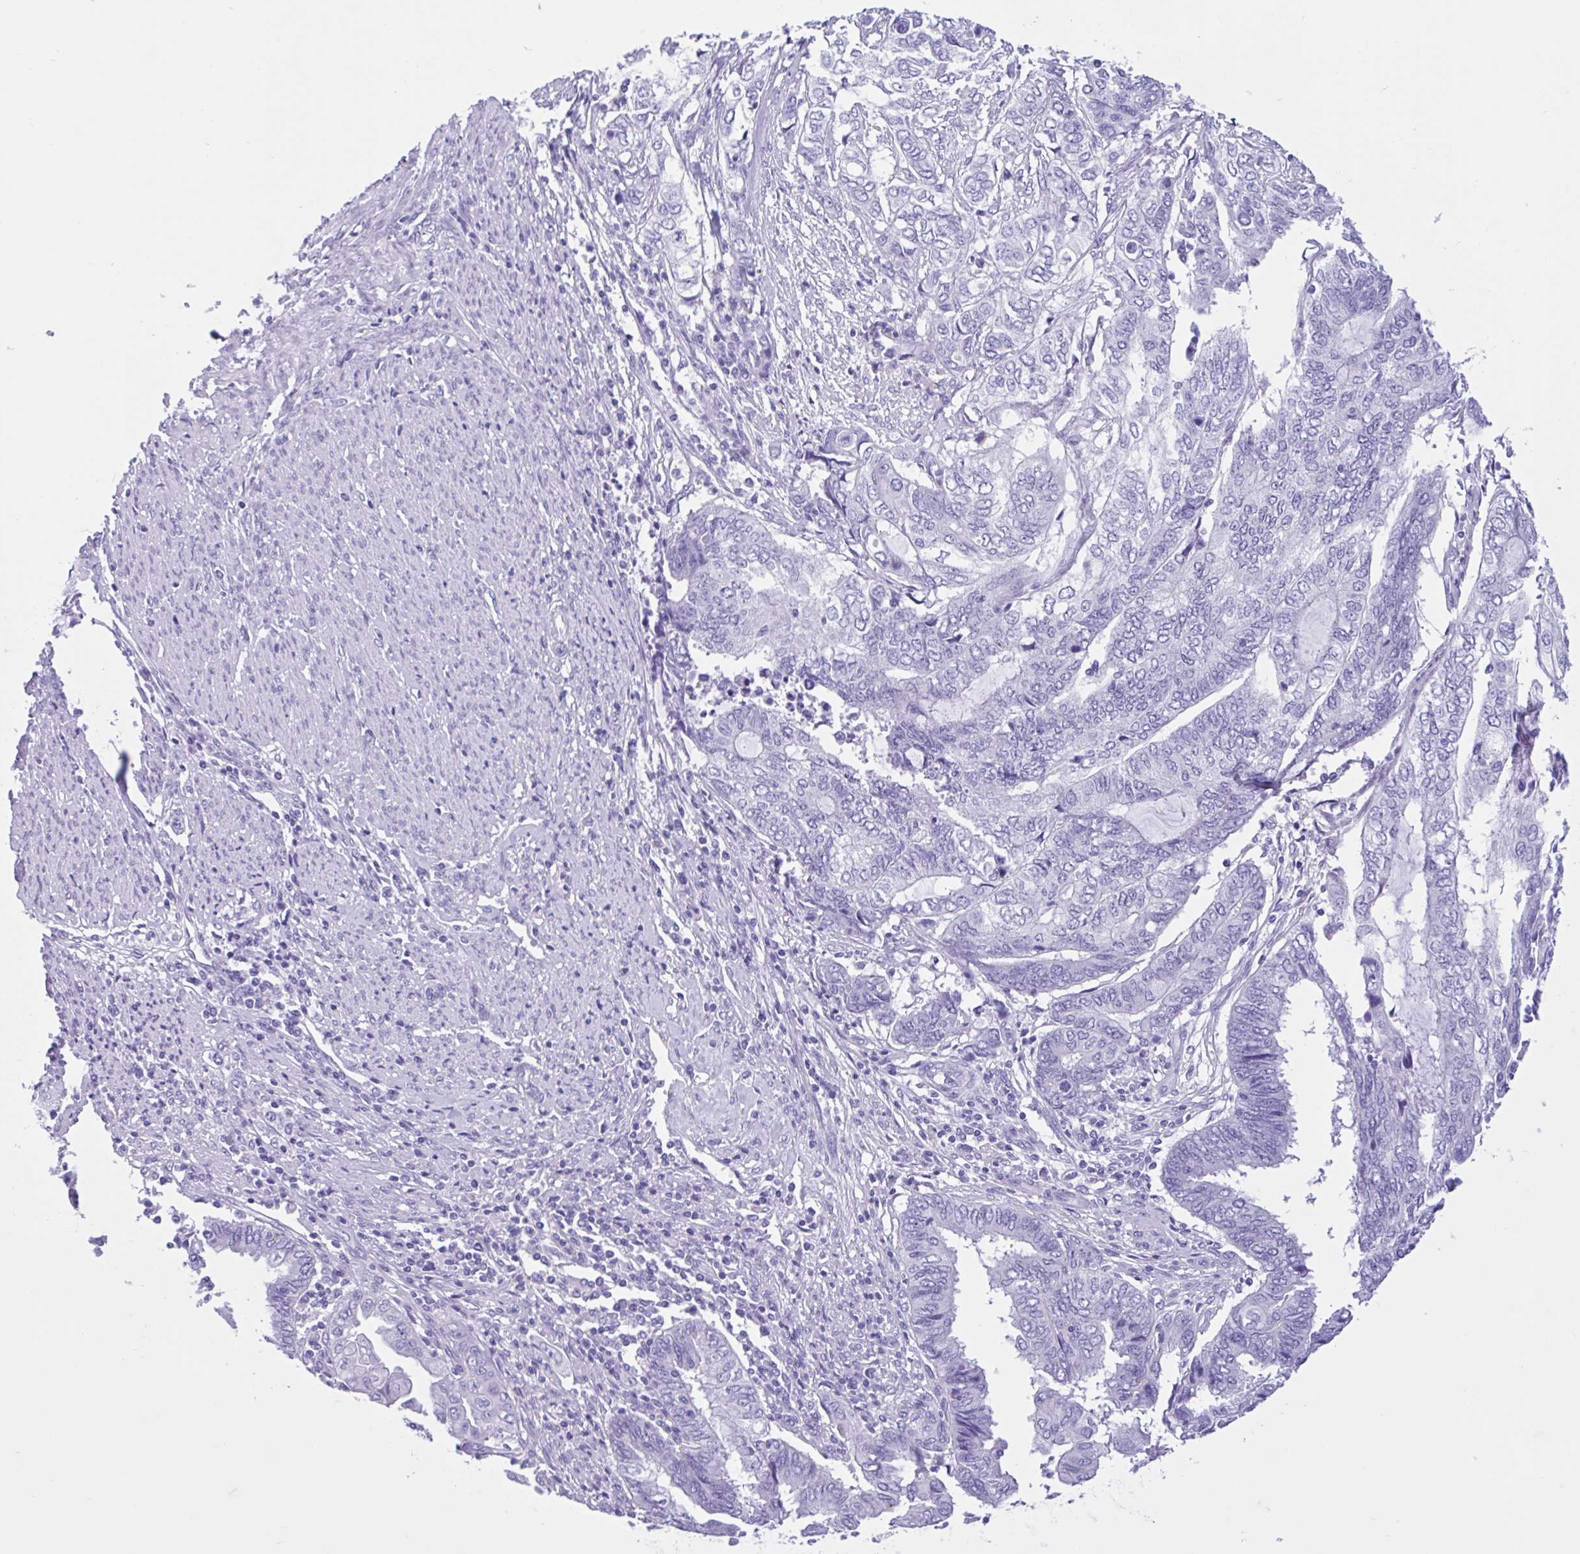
{"staining": {"intensity": "negative", "quantity": "none", "location": "none"}, "tissue": "endometrial cancer", "cell_type": "Tumor cells", "image_type": "cancer", "snomed": [{"axis": "morphology", "description": "Adenocarcinoma, NOS"}, {"axis": "topography", "description": "Uterus"}, {"axis": "topography", "description": "Endometrium"}], "caption": "High magnification brightfield microscopy of adenocarcinoma (endometrial) stained with DAB (brown) and counterstained with hematoxylin (blue): tumor cells show no significant expression.", "gene": "OR4N4", "patient": {"sex": "female", "age": 70}}